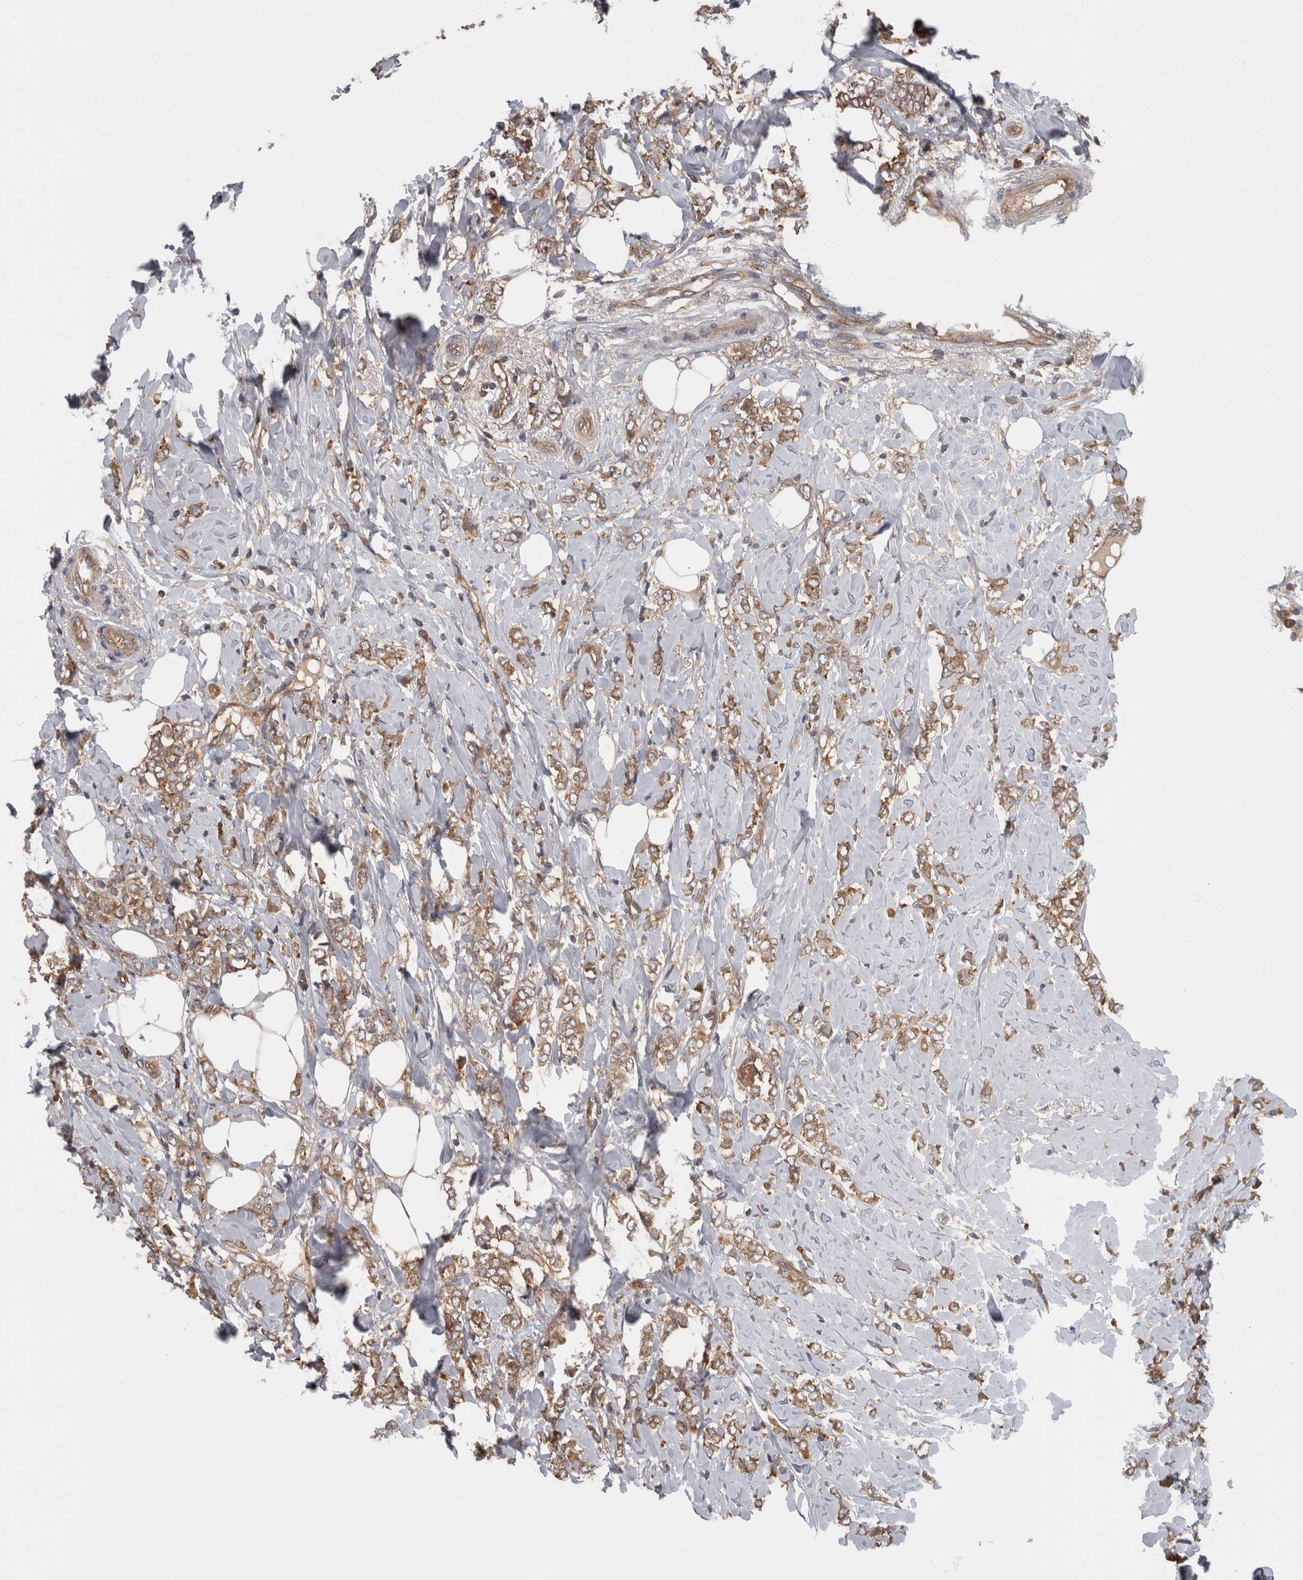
{"staining": {"intensity": "moderate", "quantity": ">75%", "location": "cytoplasmic/membranous"}, "tissue": "breast cancer", "cell_type": "Tumor cells", "image_type": "cancer", "snomed": [{"axis": "morphology", "description": "Normal tissue, NOS"}, {"axis": "morphology", "description": "Lobular carcinoma"}, {"axis": "topography", "description": "Breast"}], "caption": "Immunohistochemical staining of breast lobular carcinoma reveals moderate cytoplasmic/membranous protein positivity in approximately >75% of tumor cells.", "gene": "SMCR8", "patient": {"sex": "female", "age": 47}}